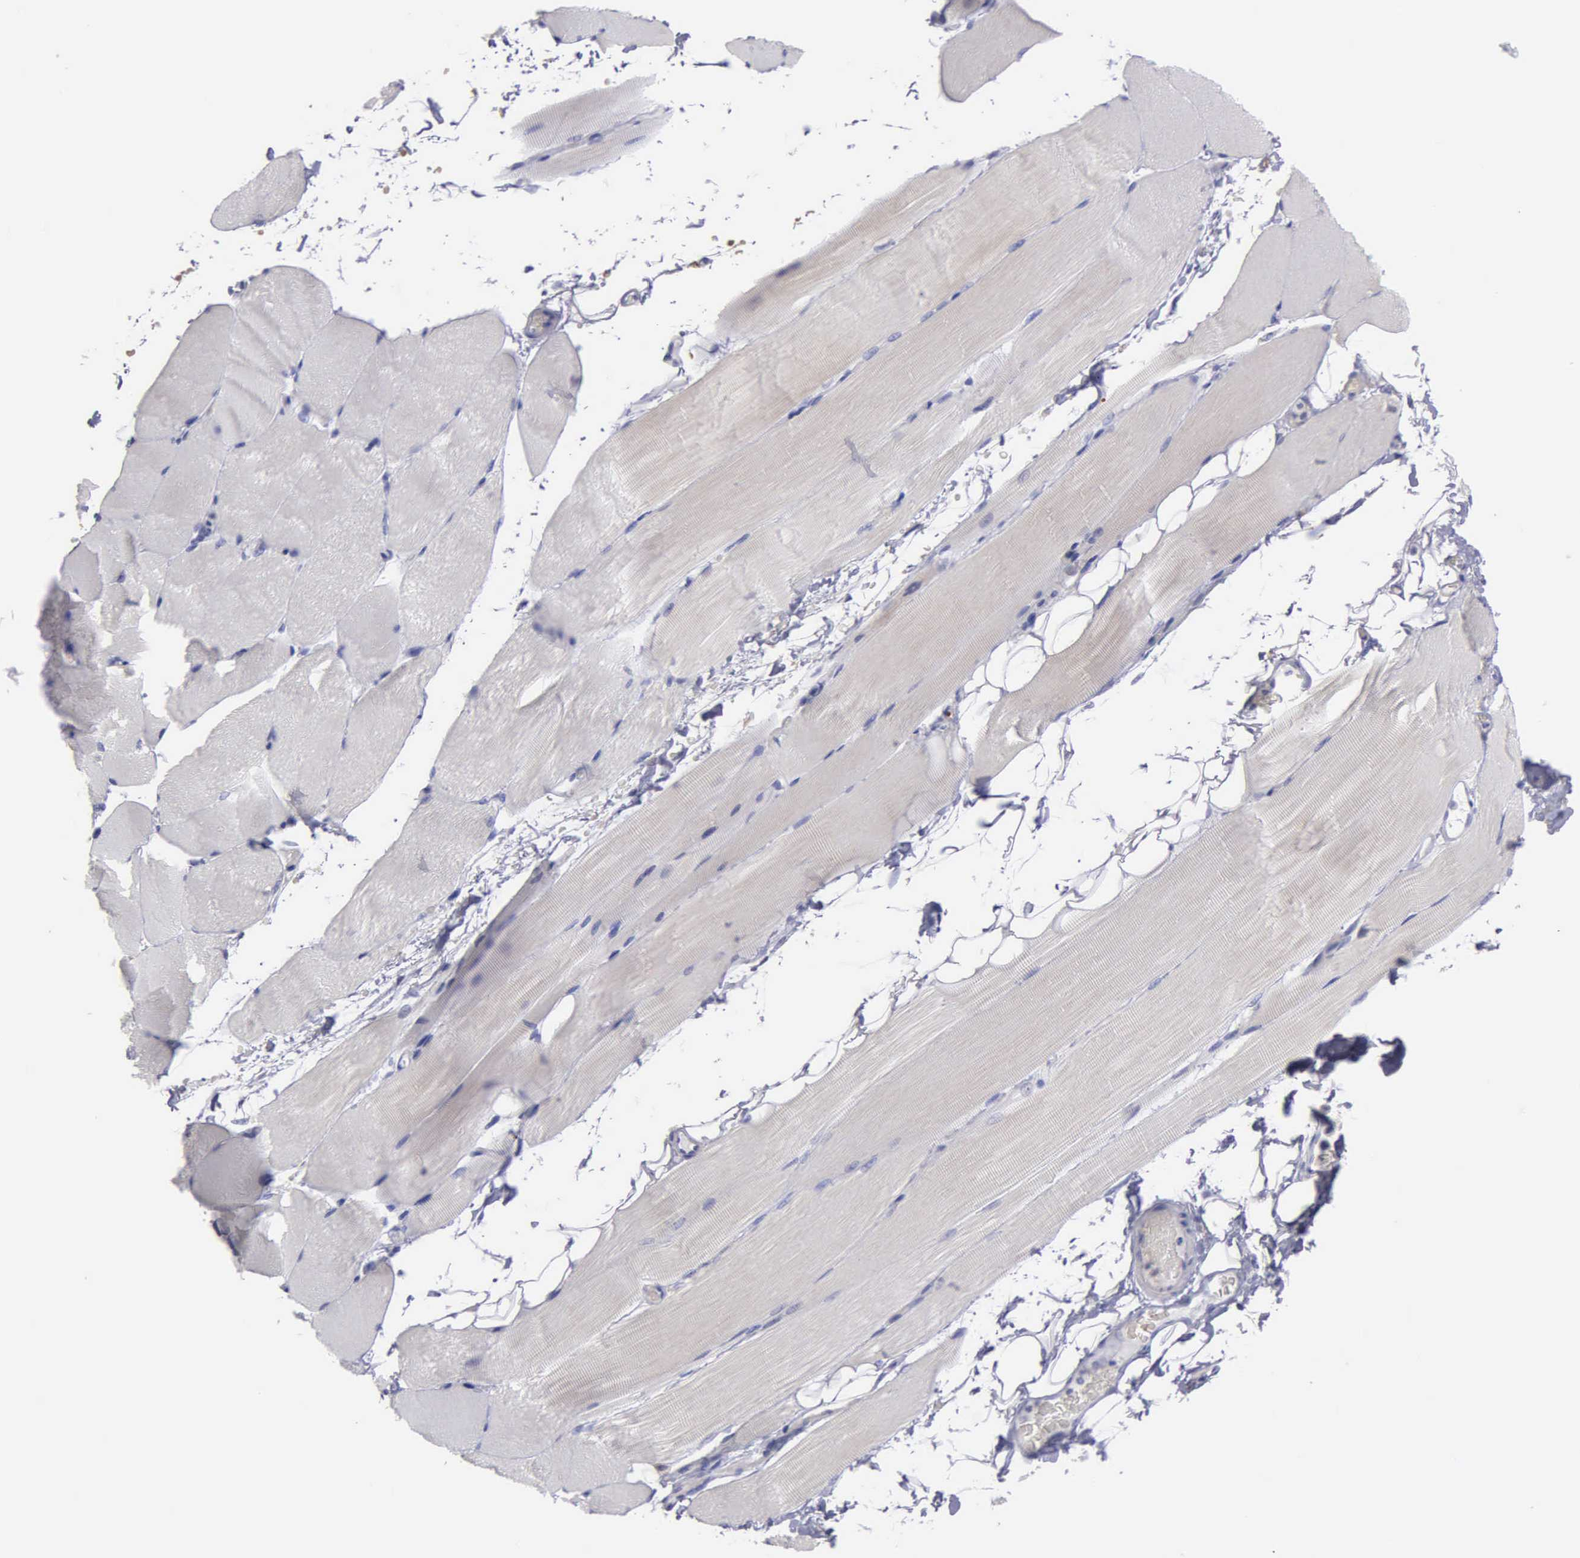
{"staining": {"intensity": "negative", "quantity": "none", "location": "none"}, "tissue": "skeletal muscle", "cell_type": "Myocytes", "image_type": "normal", "snomed": [{"axis": "morphology", "description": "Normal tissue, NOS"}, {"axis": "topography", "description": "Skeletal muscle"}, {"axis": "topography", "description": "Parathyroid gland"}], "caption": "Immunohistochemical staining of unremarkable skeletal muscle shows no significant expression in myocytes.", "gene": "TYRP1", "patient": {"sex": "female", "age": 37}}